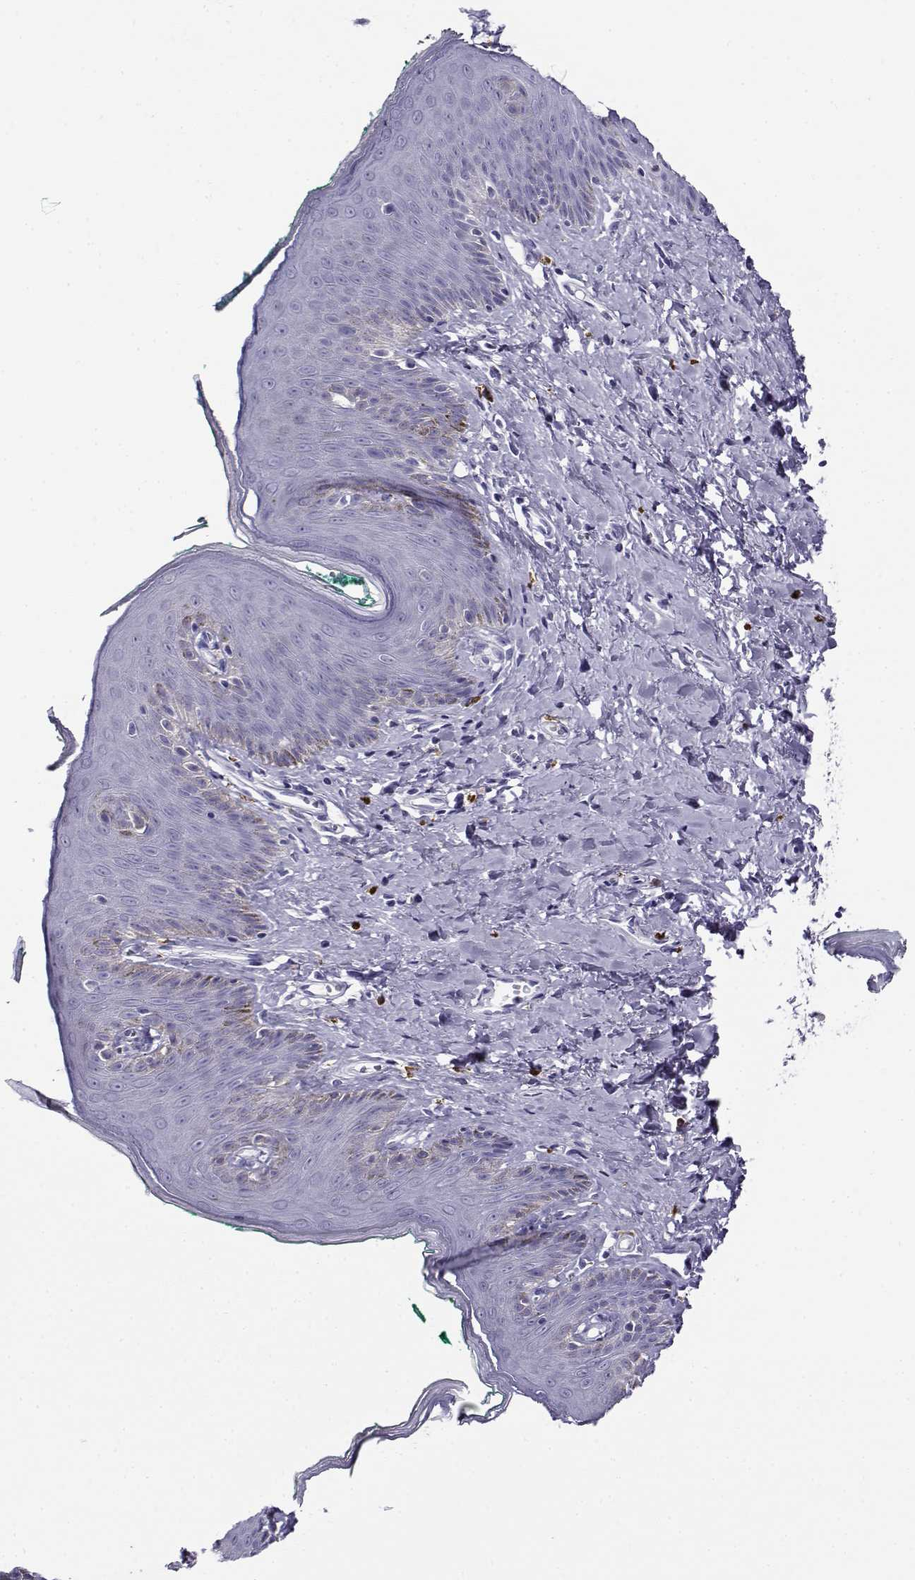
{"staining": {"intensity": "negative", "quantity": "none", "location": "none"}, "tissue": "skin", "cell_type": "Epidermal cells", "image_type": "normal", "snomed": [{"axis": "morphology", "description": "Normal tissue, NOS"}, {"axis": "topography", "description": "Vulva"}], "caption": "Immunohistochemistry (IHC) photomicrograph of normal skin stained for a protein (brown), which shows no expression in epidermal cells. (DAB immunohistochemistry visualized using brightfield microscopy, high magnification).", "gene": "CABS1", "patient": {"sex": "female", "age": 66}}